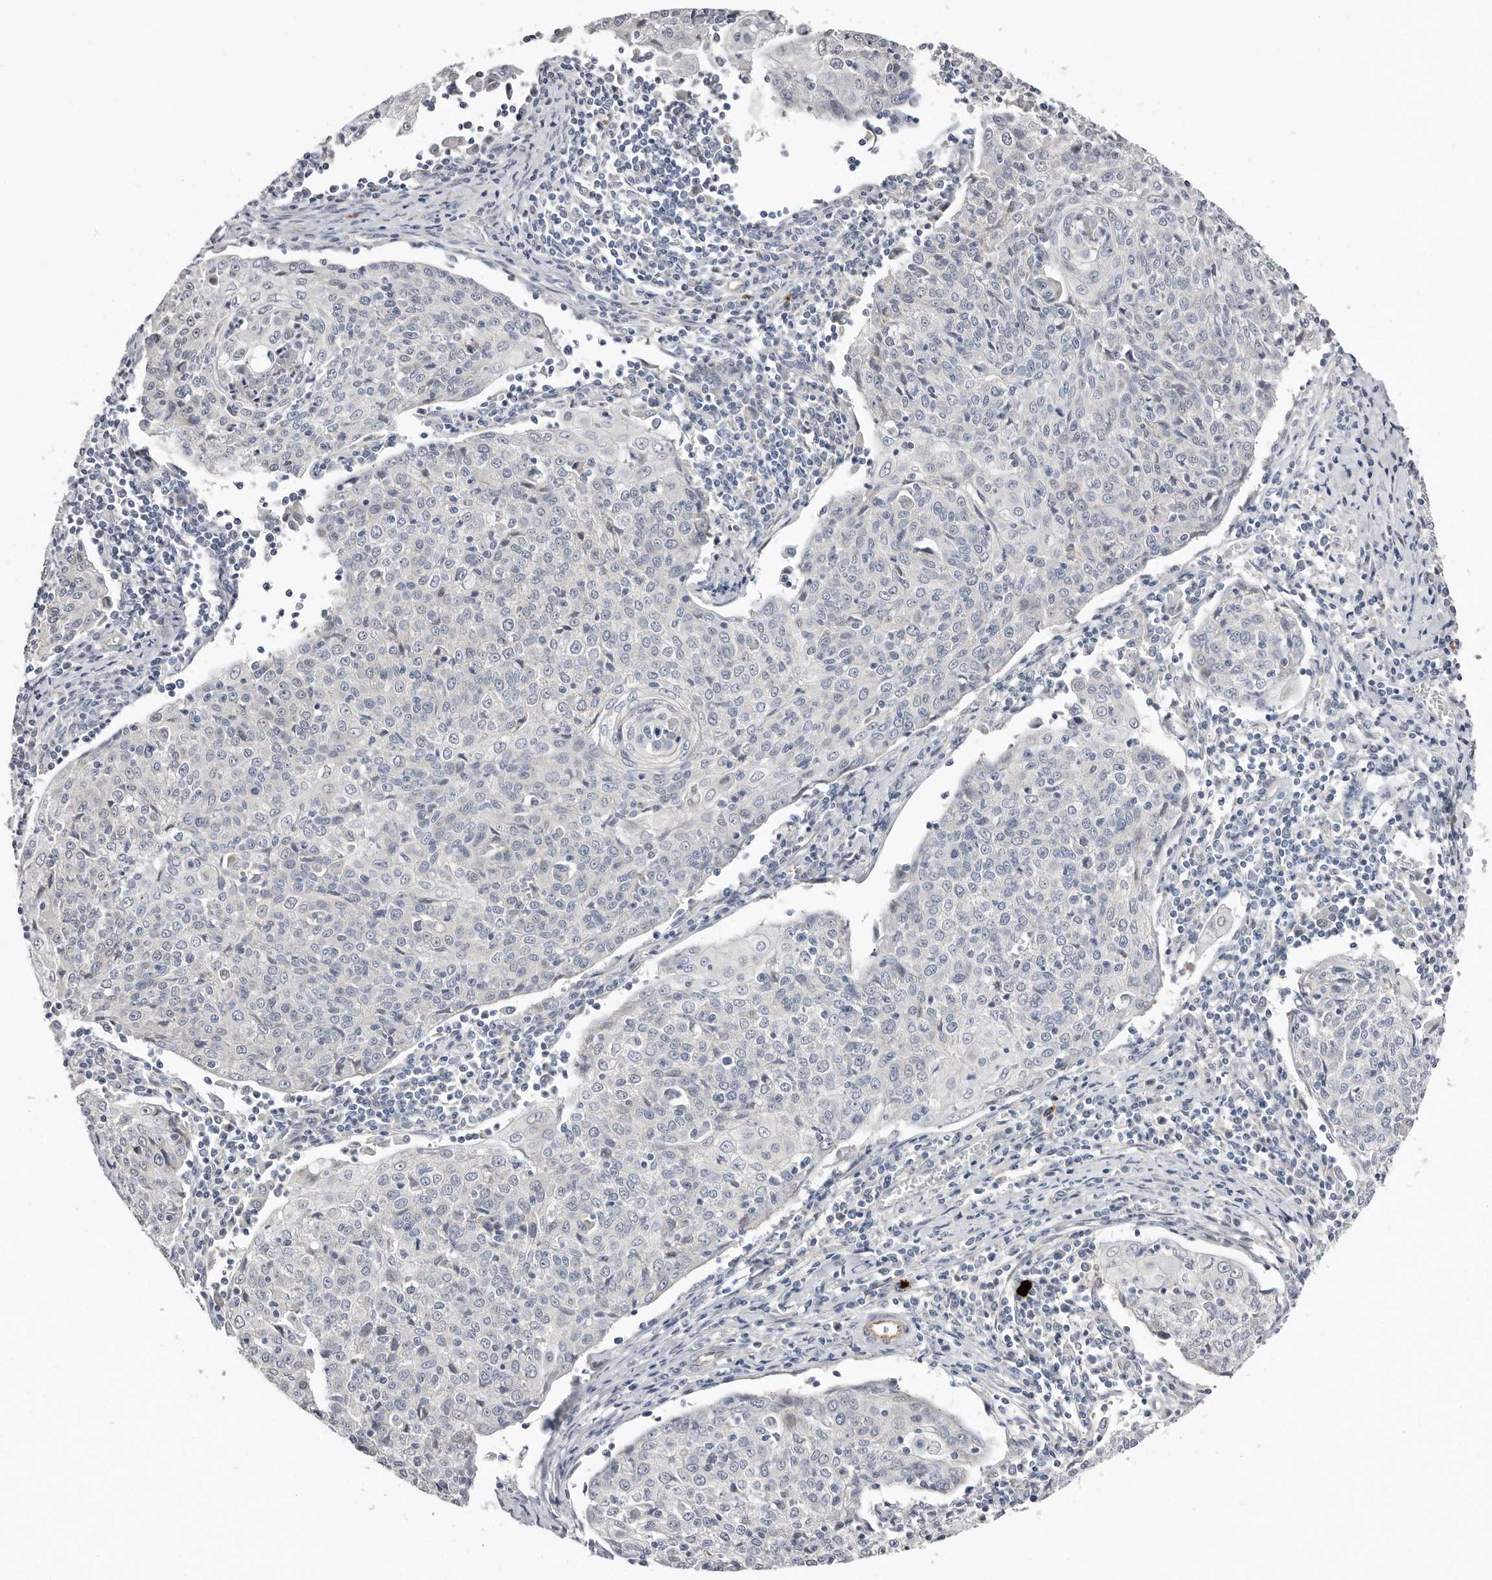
{"staining": {"intensity": "negative", "quantity": "none", "location": "none"}, "tissue": "cervical cancer", "cell_type": "Tumor cells", "image_type": "cancer", "snomed": [{"axis": "morphology", "description": "Squamous cell carcinoma, NOS"}, {"axis": "topography", "description": "Cervix"}], "caption": "This is an immunohistochemistry image of human squamous cell carcinoma (cervical). There is no expression in tumor cells.", "gene": "ASRGL1", "patient": {"sex": "female", "age": 48}}